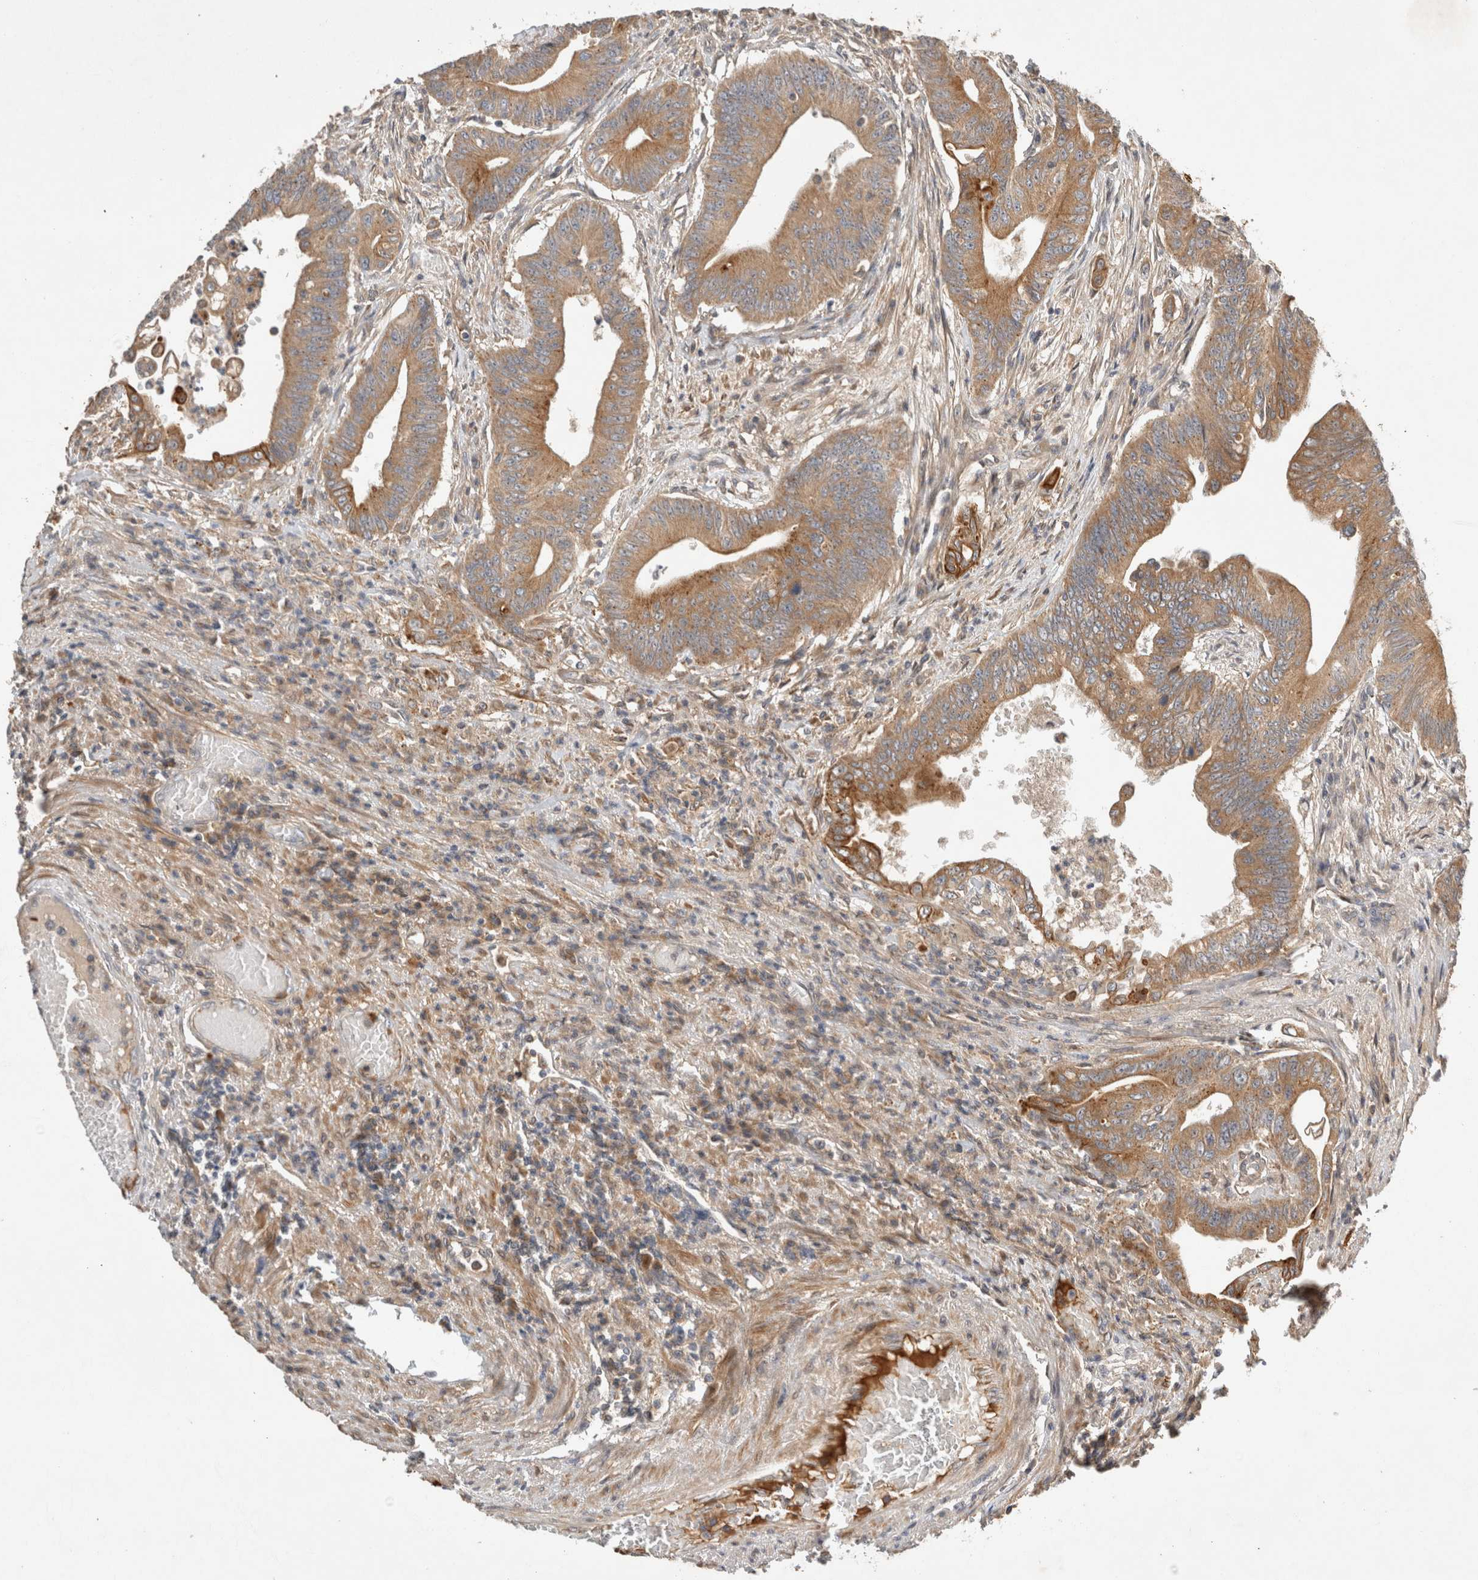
{"staining": {"intensity": "moderate", "quantity": ">75%", "location": "cytoplasmic/membranous"}, "tissue": "colorectal cancer", "cell_type": "Tumor cells", "image_type": "cancer", "snomed": [{"axis": "morphology", "description": "Adenoma, NOS"}, {"axis": "morphology", "description": "Adenocarcinoma, NOS"}, {"axis": "topography", "description": "Colon"}], "caption": "Protein staining displays moderate cytoplasmic/membranous staining in approximately >75% of tumor cells in colorectal cancer (adenoma).", "gene": "ARMC9", "patient": {"sex": "male", "age": 79}}